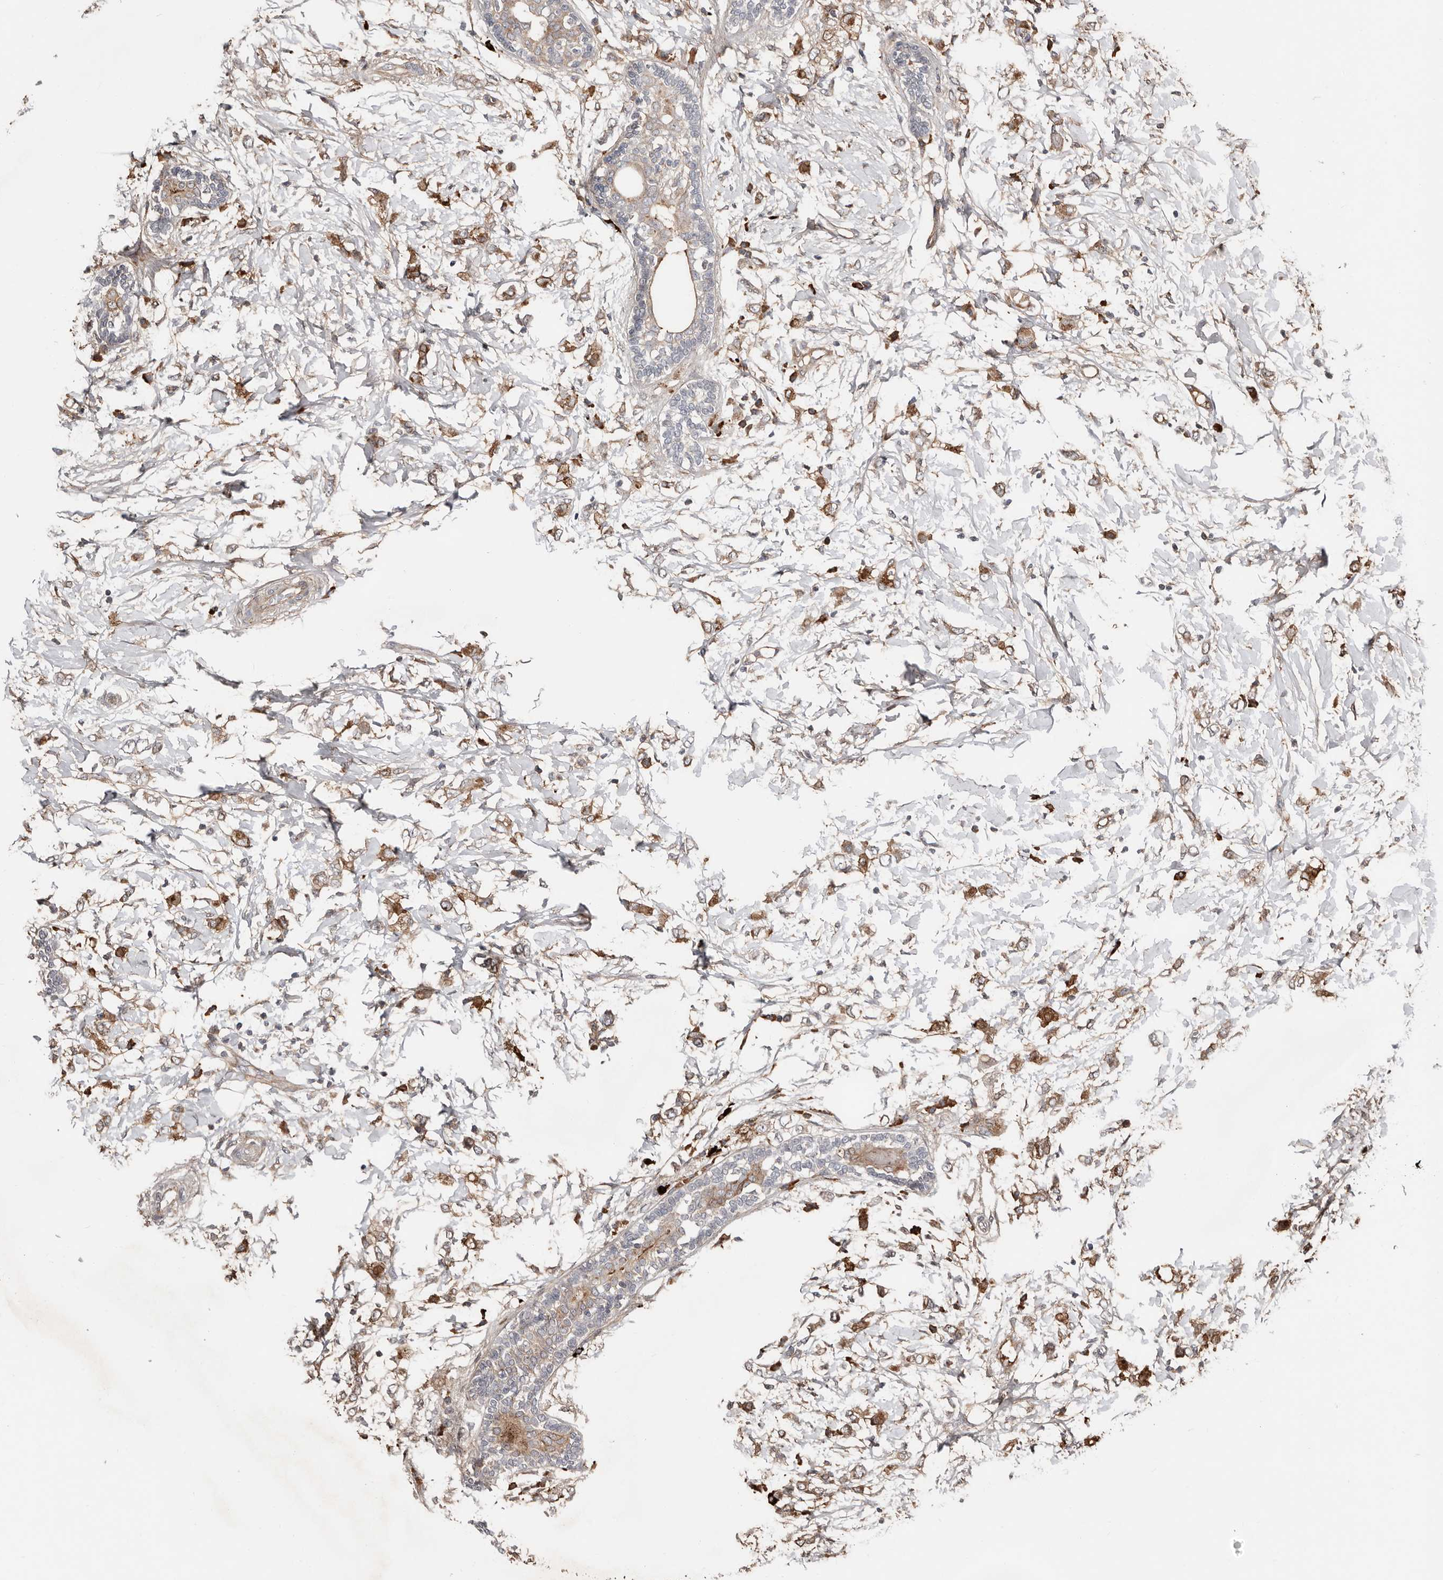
{"staining": {"intensity": "moderate", "quantity": ">75%", "location": "cytoplasmic/membranous"}, "tissue": "breast cancer", "cell_type": "Tumor cells", "image_type": "cancer", "snomed": [{"axis": "morphology", "description": "Normal tissue, NOS"}, {"axis": "morphology", "description": "Lobular carcinoma"}, {"axis": "topography", "description": "Breast"}], "caption": "Human breast lobular carcinoma stained for a protein (brown) demonstrates moderate cytoplasmic/membranous positive positivity in about >75% of tumor cells.", "gene": "SMYD4", "patient": {"sex": "female", "age": 47}}